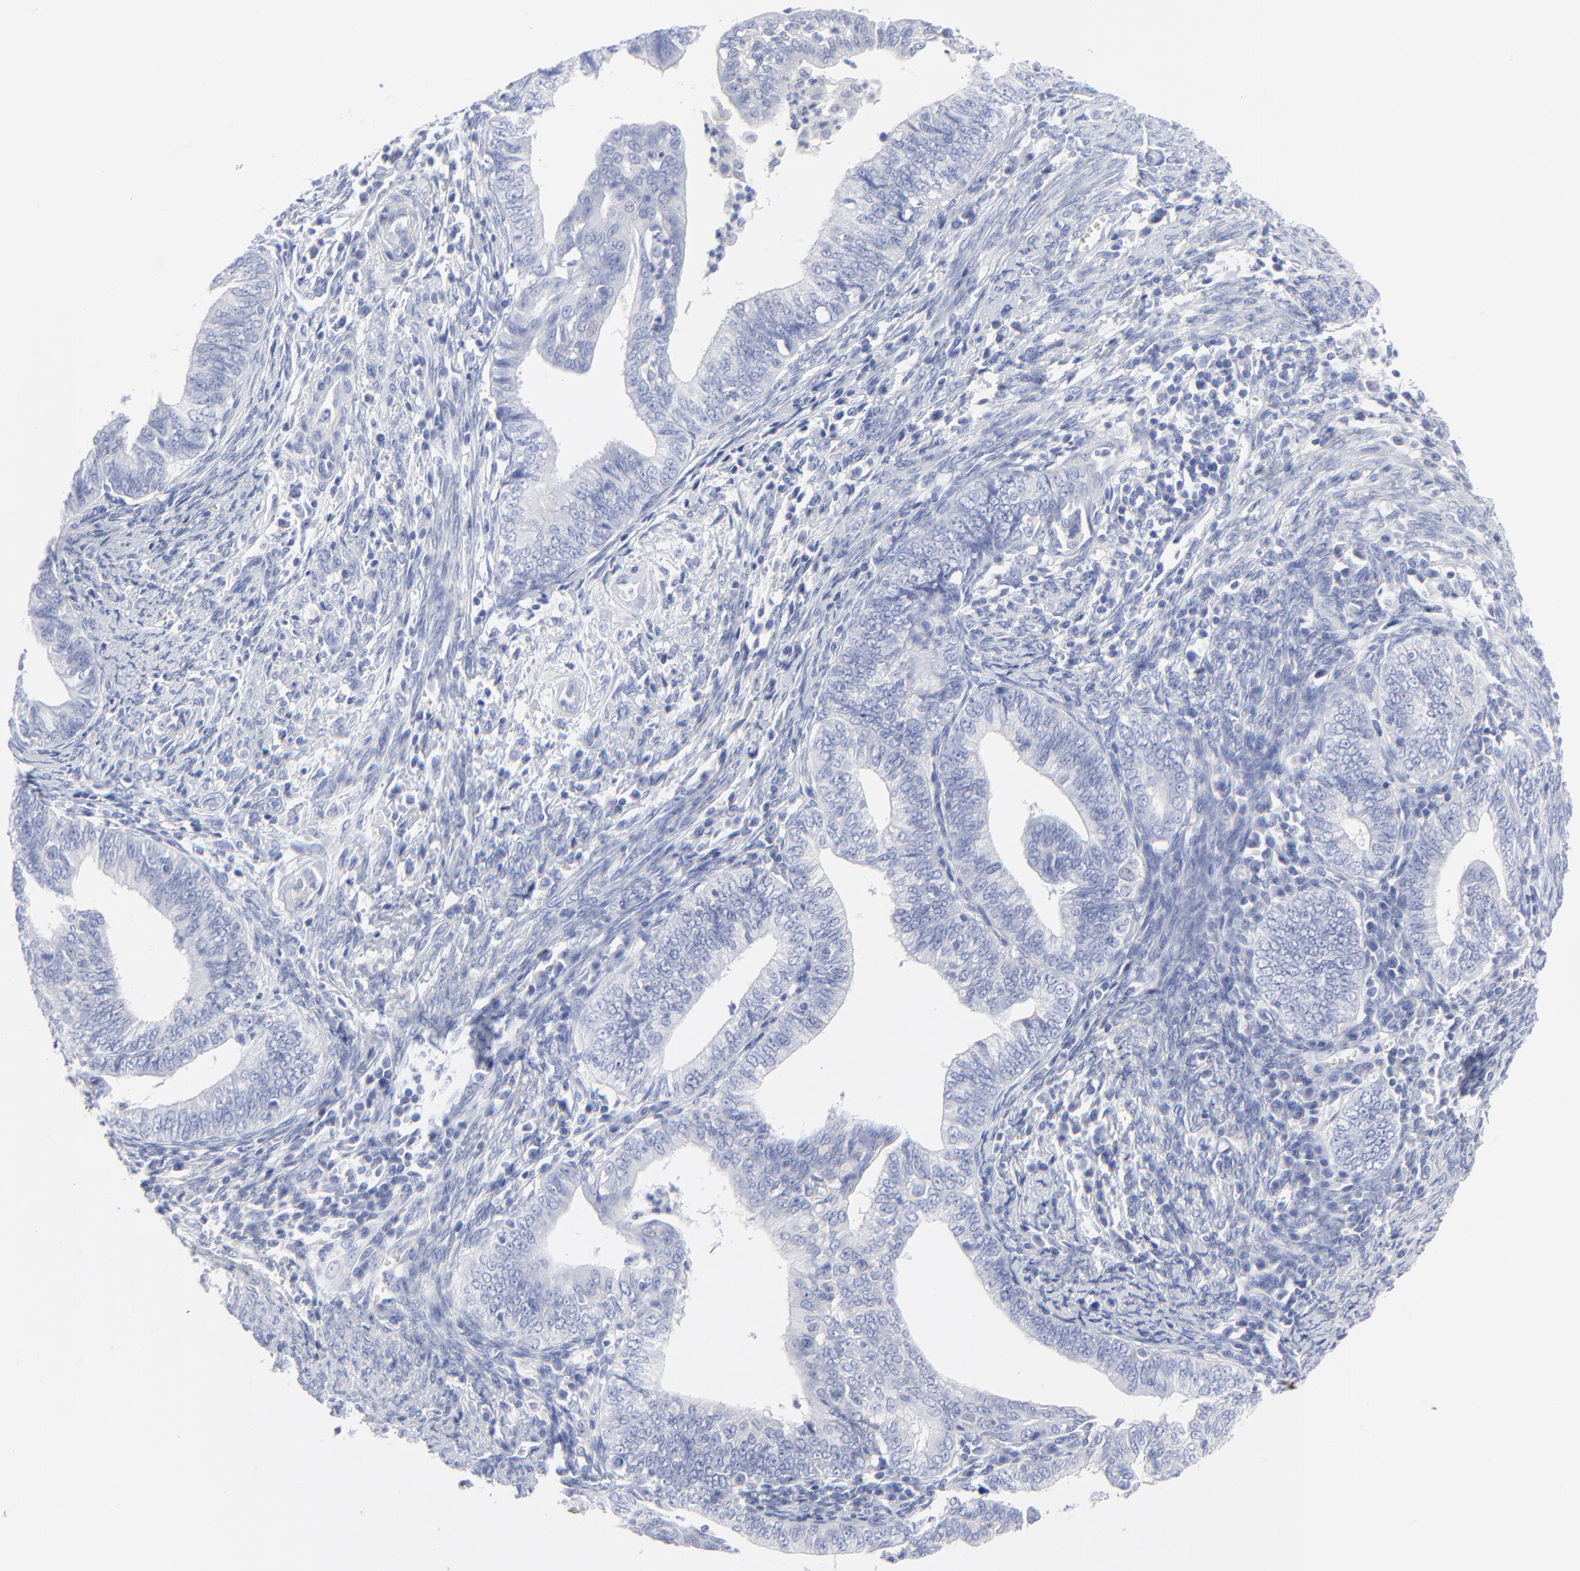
{"staining": {"intensity": "negative", "quantity": "none", "location": "none"}, "tissue": "endometrial cancer", "cell_type": "Tumor cells", "image_type": "cancer", "snomed": [{"axis": "morphology", "description": "Adenocarcinoma, NOS"}, {"axis": "topography", "description": "Endometrium"}], "caption": "Histopathology image shows no protein positivity in tumor cells of endometrial cancer tissue.", "gene": "PSD3", "patient": {"sex": "female", "age": 66}}